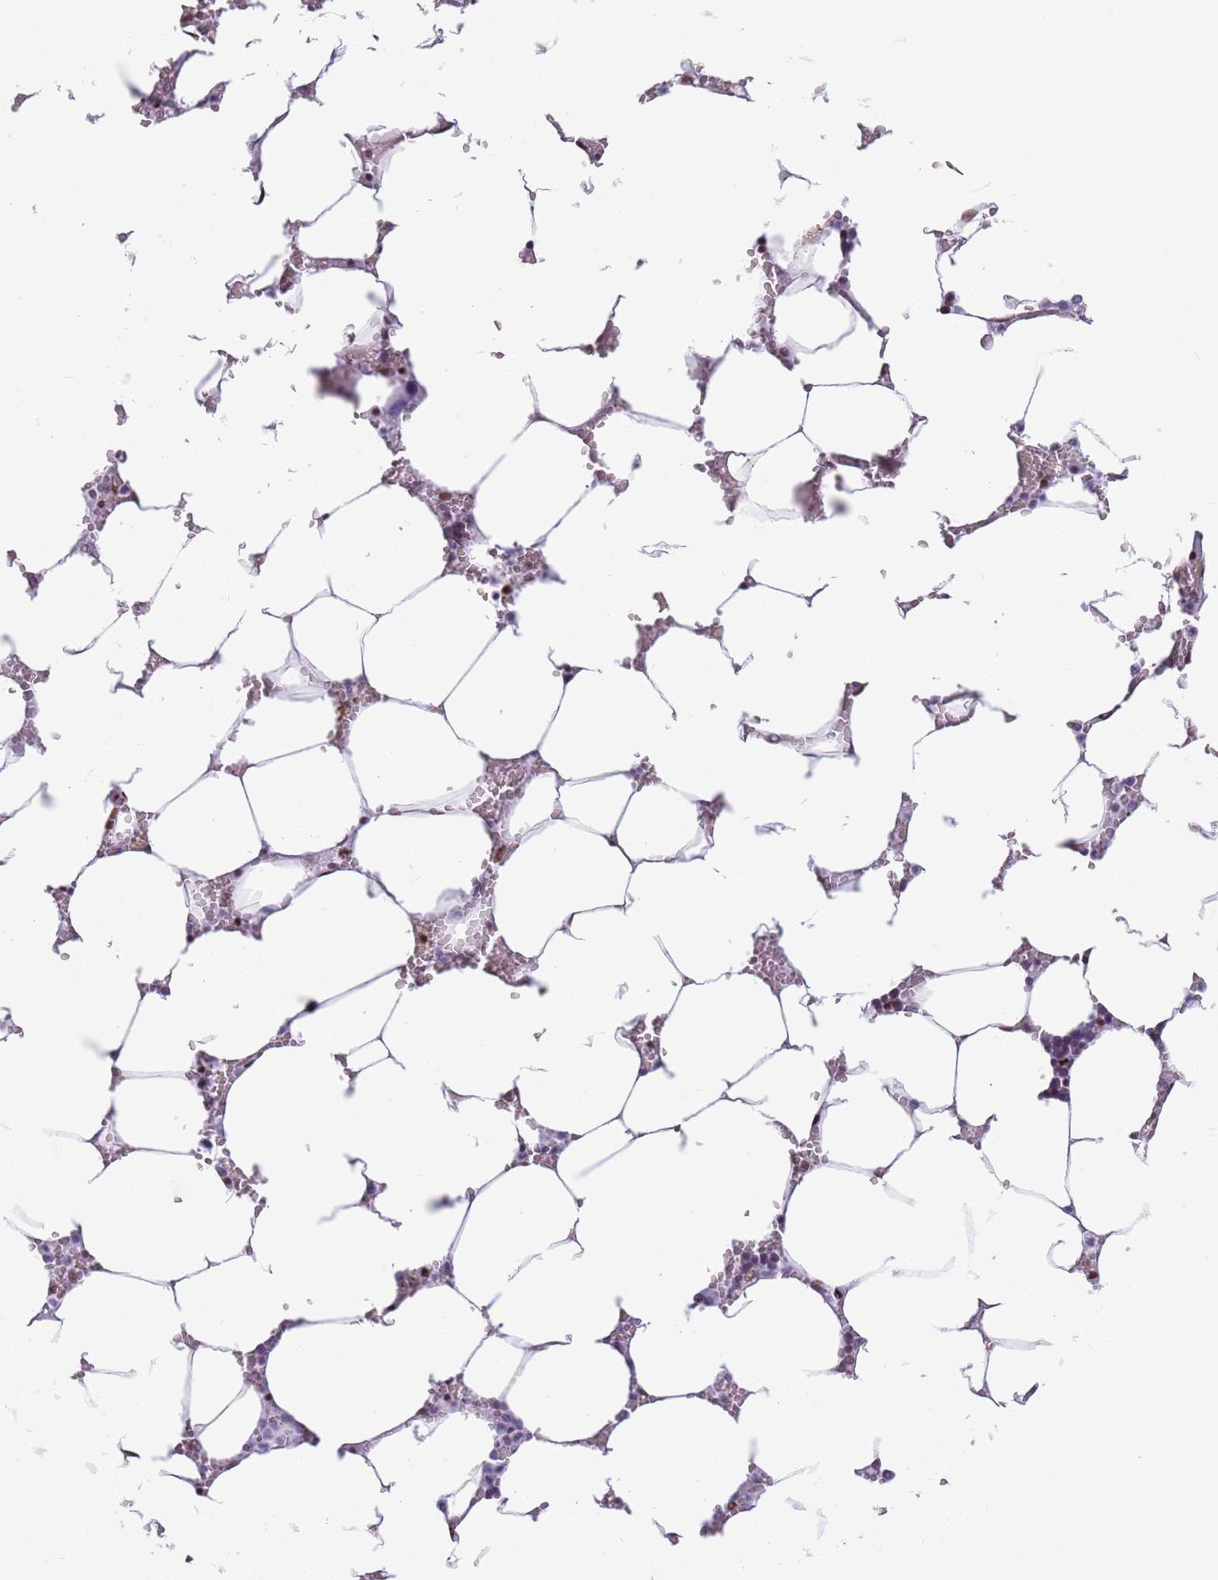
{"staining": {"intensity": "moderate", "quantity": "25%-75%", "location": "nuclear"}, "tissue": "bone marrow", "cell_type": "Hematopoietic cells", "image_type": "normal", "snomed": [{"axis": "morphology", "description": "Normal tissue, NOS"}, {"axis": "topography", "description": "Bone marrow"}], "caption": "Bone marrow was stained to show a protein in brown. There is medium levels of moderate nuclear expression in approximately 25%-75% of hematopoietic cells. Immunohistochemistry (ihc) stains the protein of interest in brown and the nuclei are stained blue.", "gene": "FAM104B", "patient": {"sex": "male", "age": 70}}